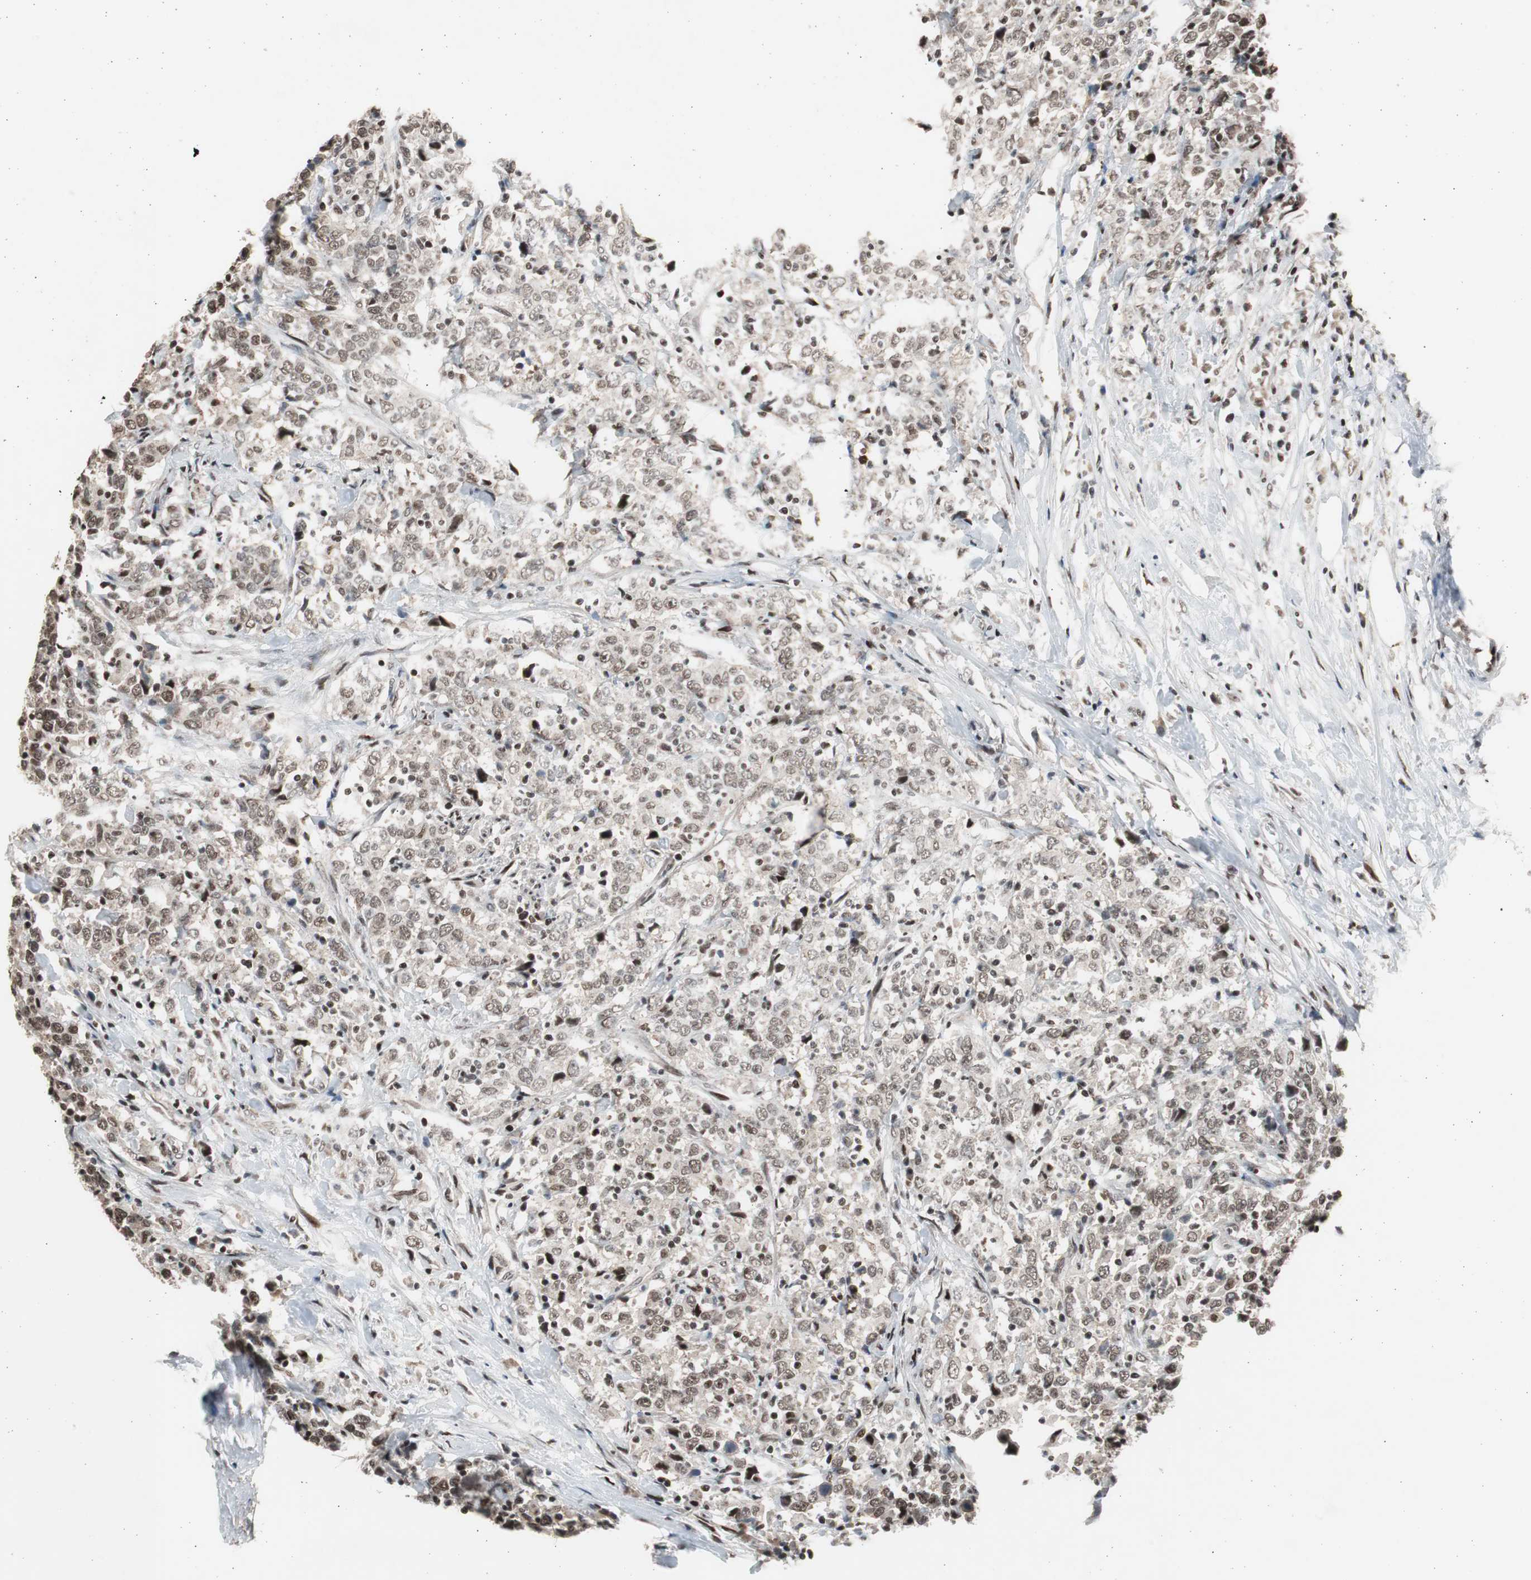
{"staining": {"intensity": "weak", "quantity": ">75%", "location": "nuclear"}, "tissue": "urothelial cancer", "cell_type": "Tumor cells", "image_type": "cancer", "snomed": [{"axis": "morphology", "description": "Urothelial carcinoma, High grade"}, {"axis": "topography", "description": "Urinary bladder"}], "caption": "The image exhibits immunohistochemical staining of urothelial cancer. There is weak nuclear staining is appreciated in about >75% of tumor cells.", "gene": "RPA1", "patient": {"sex": "male", "age": 61}}